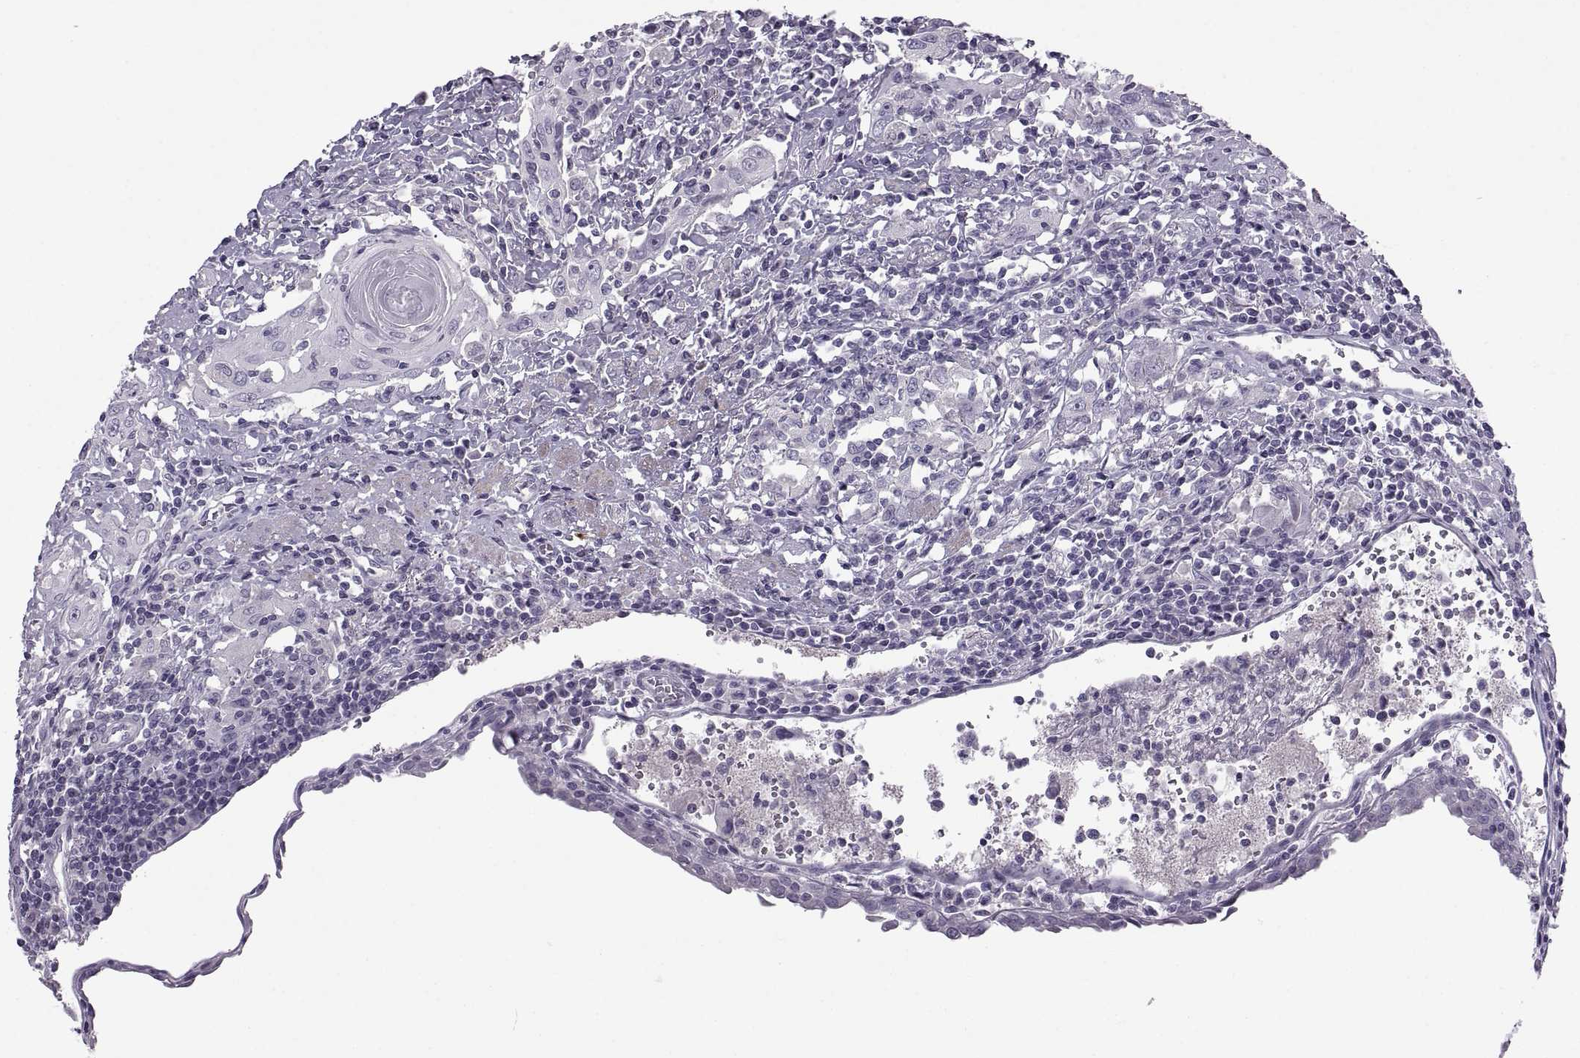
{"staining": {"intensity": "negative", "quantity": "none", "location": "none"}, "tissue": "urothelial cancer", "cell_type": "Tumor cells", "image_type": "cancer", "snomed": [{"axis": "morphology", "description": "Urothelial carcinoma, High grade"}, {"axis": "topography", "description": "Urinary bladder"}], "caption": "A micrograph of urothelial carcinoma (high-grade) stained for a protein shows no brown staining in tumor cells.", "gene": "BSPH1", "patient": {"sex": "female", "age": 85}}